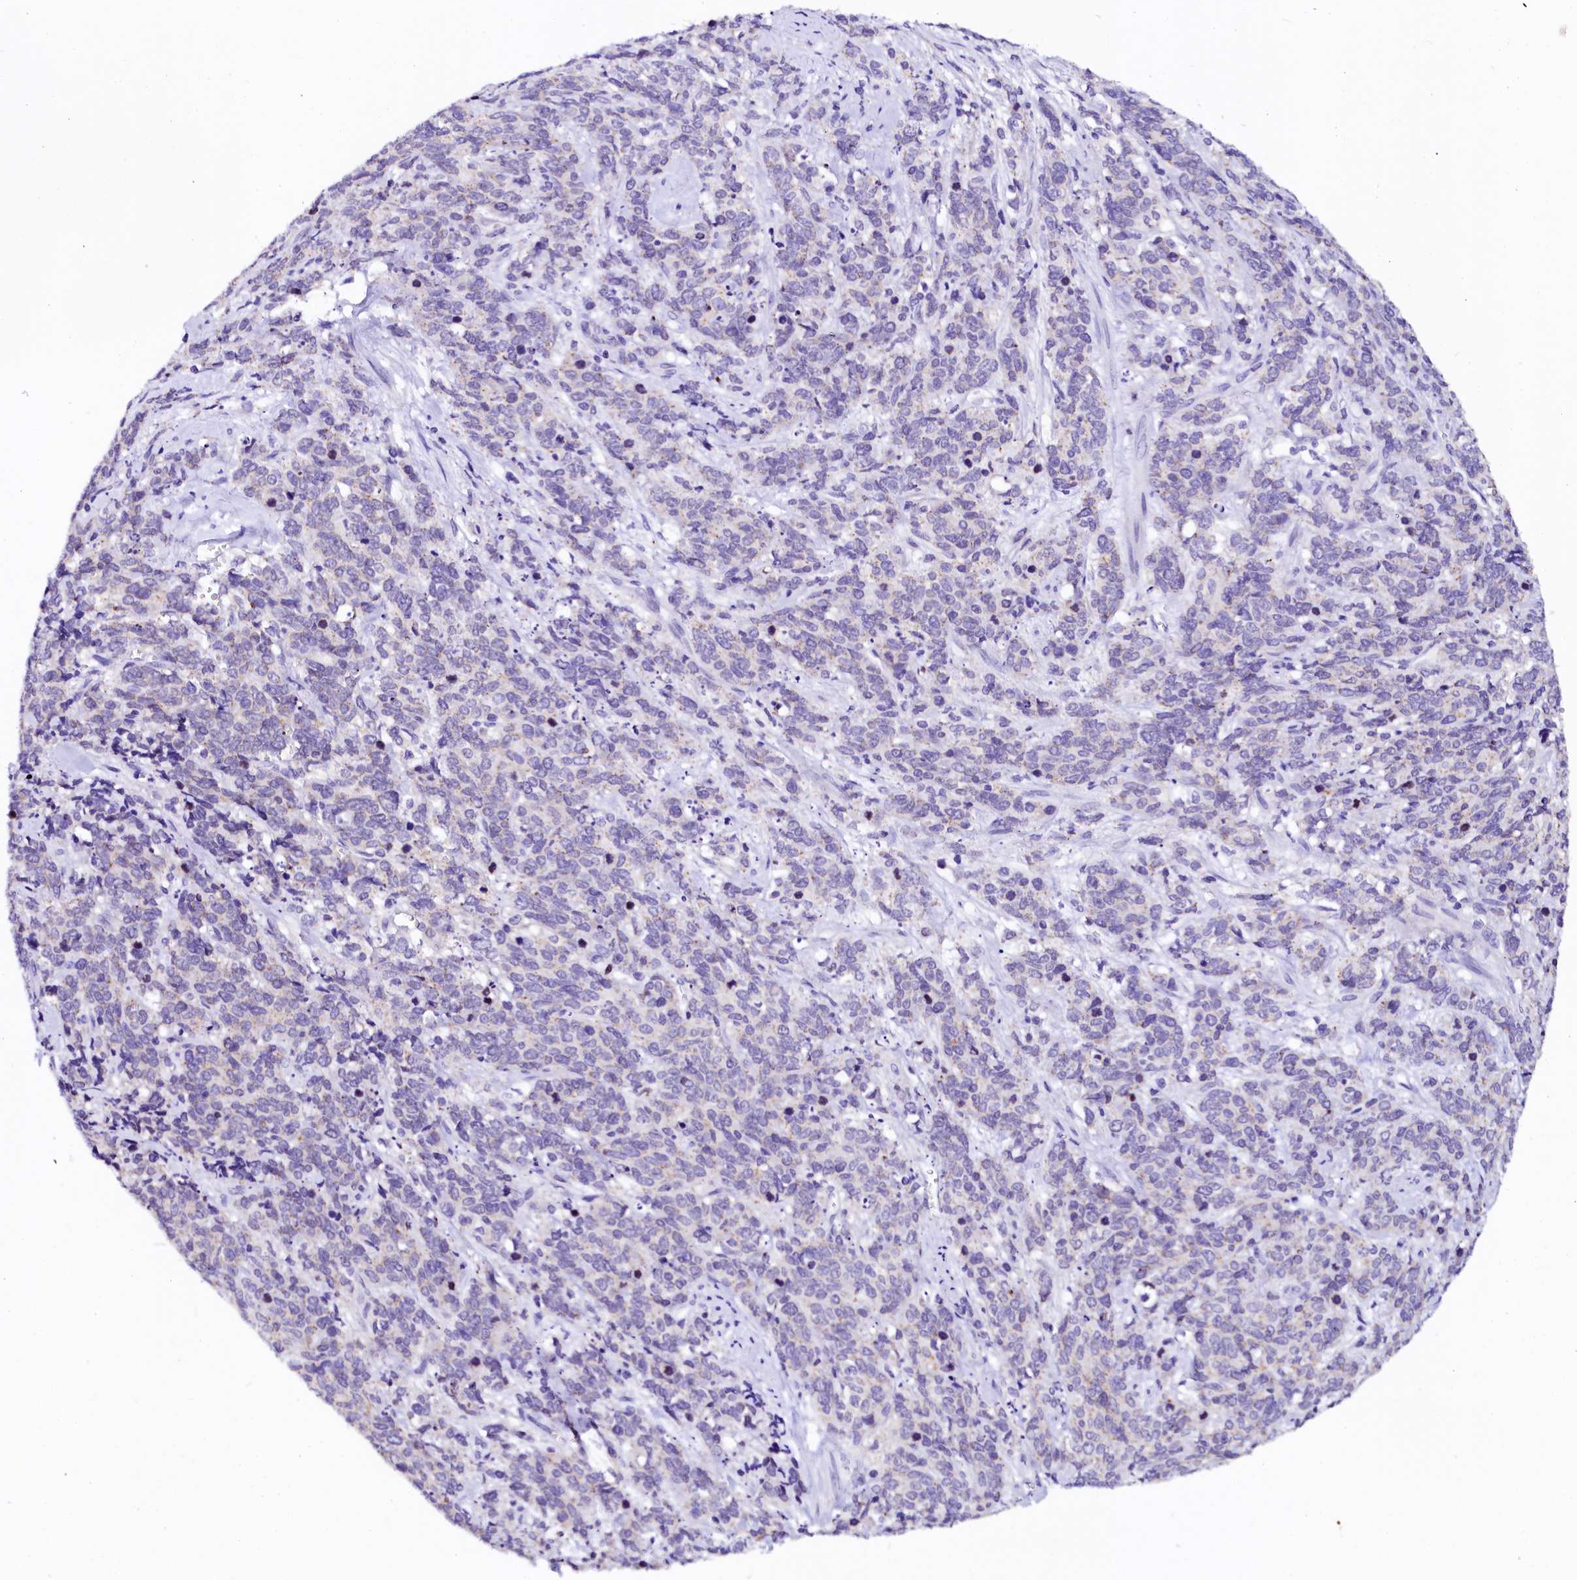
{"staining": {"intensity": "weak", "quantity": "<25%", "location": "cytoplasmic/membranous"}, "tissue": "cervical cancer", "cell_type": "Tumor cells", "image_type": "cancer", "snomed": [{"axis": "morphology", "description": "Squamous cell carcinoma, NOS"}, {"axis": "topography", "description": "Cervix"}], "caption": "Tumor cells show no significant staining in cervical squamous cell carcinoma.", "gene": "NALF1", "patient": {"sex": "female", "age": 60}}